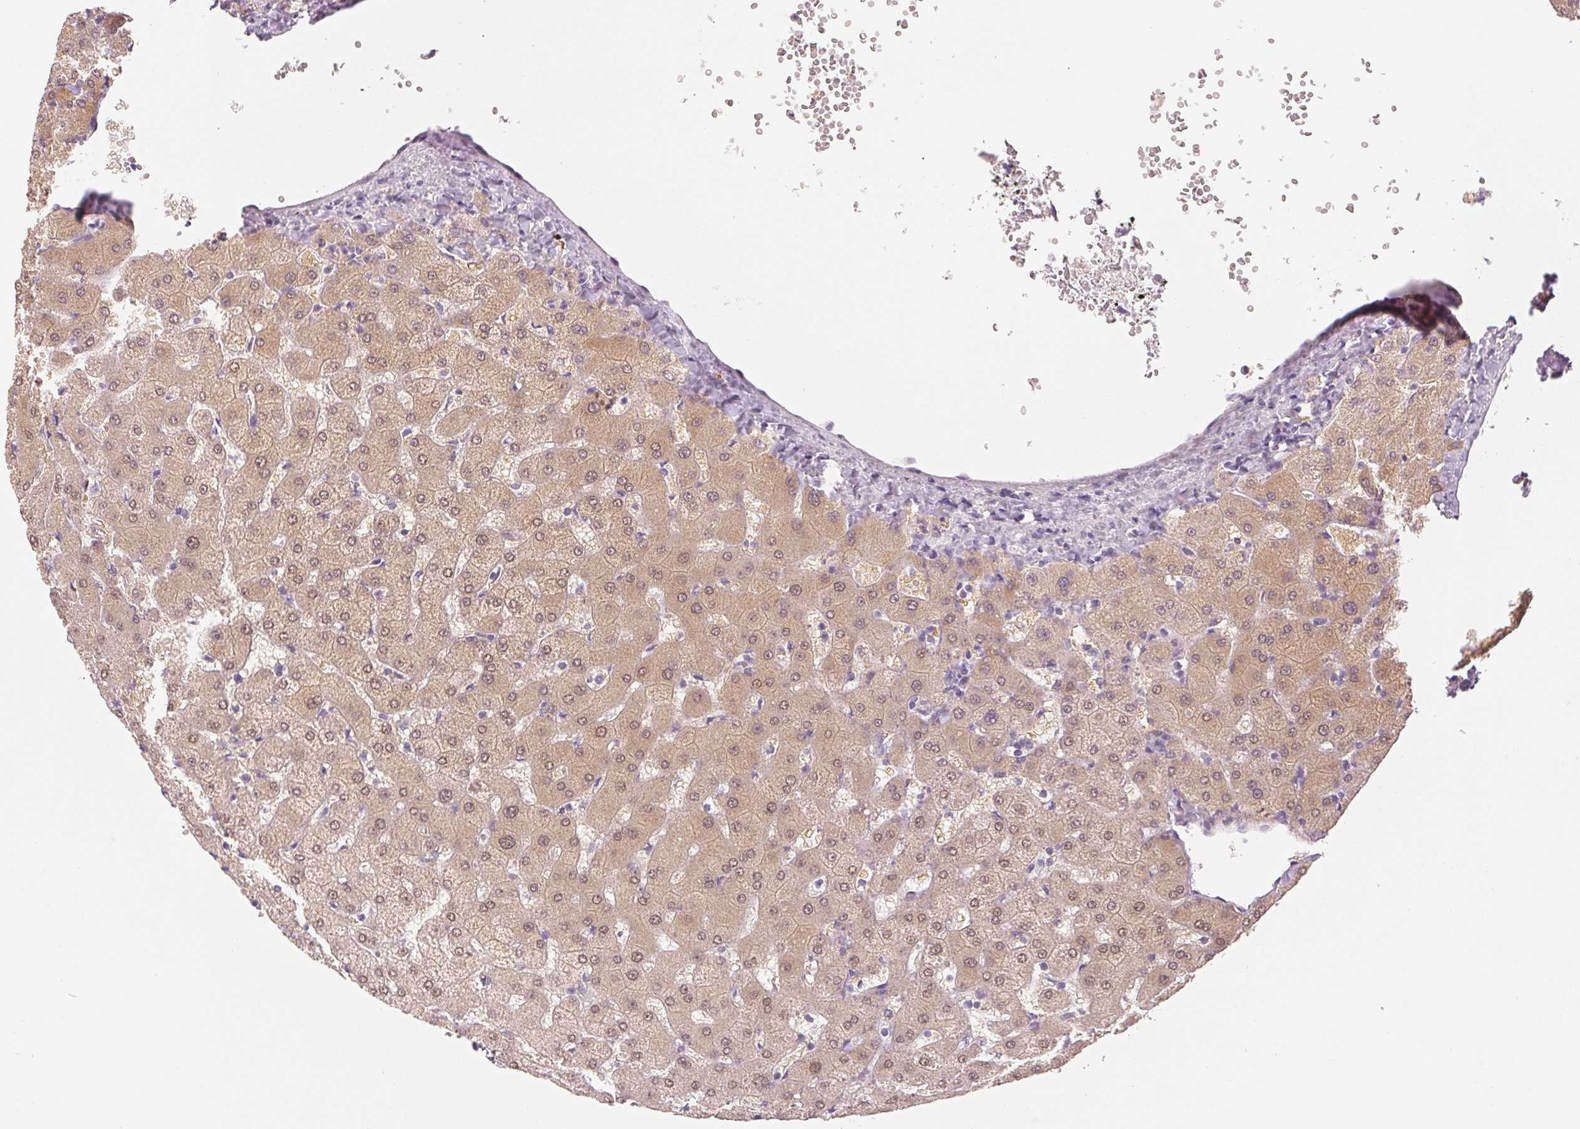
{"staining": {"intensity": "negative", "quantity": "none", "location": "none"}, "tissue": "liver", "cell_type": "Cholangiocytes", "image_type": "normal", "snomed": [{"axis": "morphology", "description": "Normal tissue, NOS"}, {"axis": "topography", "description": "Liver"}], "caption": "Photomicrograph shows no protein positivity in cholangiocytes of normal liver. (DAB (3,3'-diaminobenzidine) immunohistochemistry with hematoxylin counter stain).", "gene": "MAP1LC3A", "patient": {"sex": "female", "age": 63}}